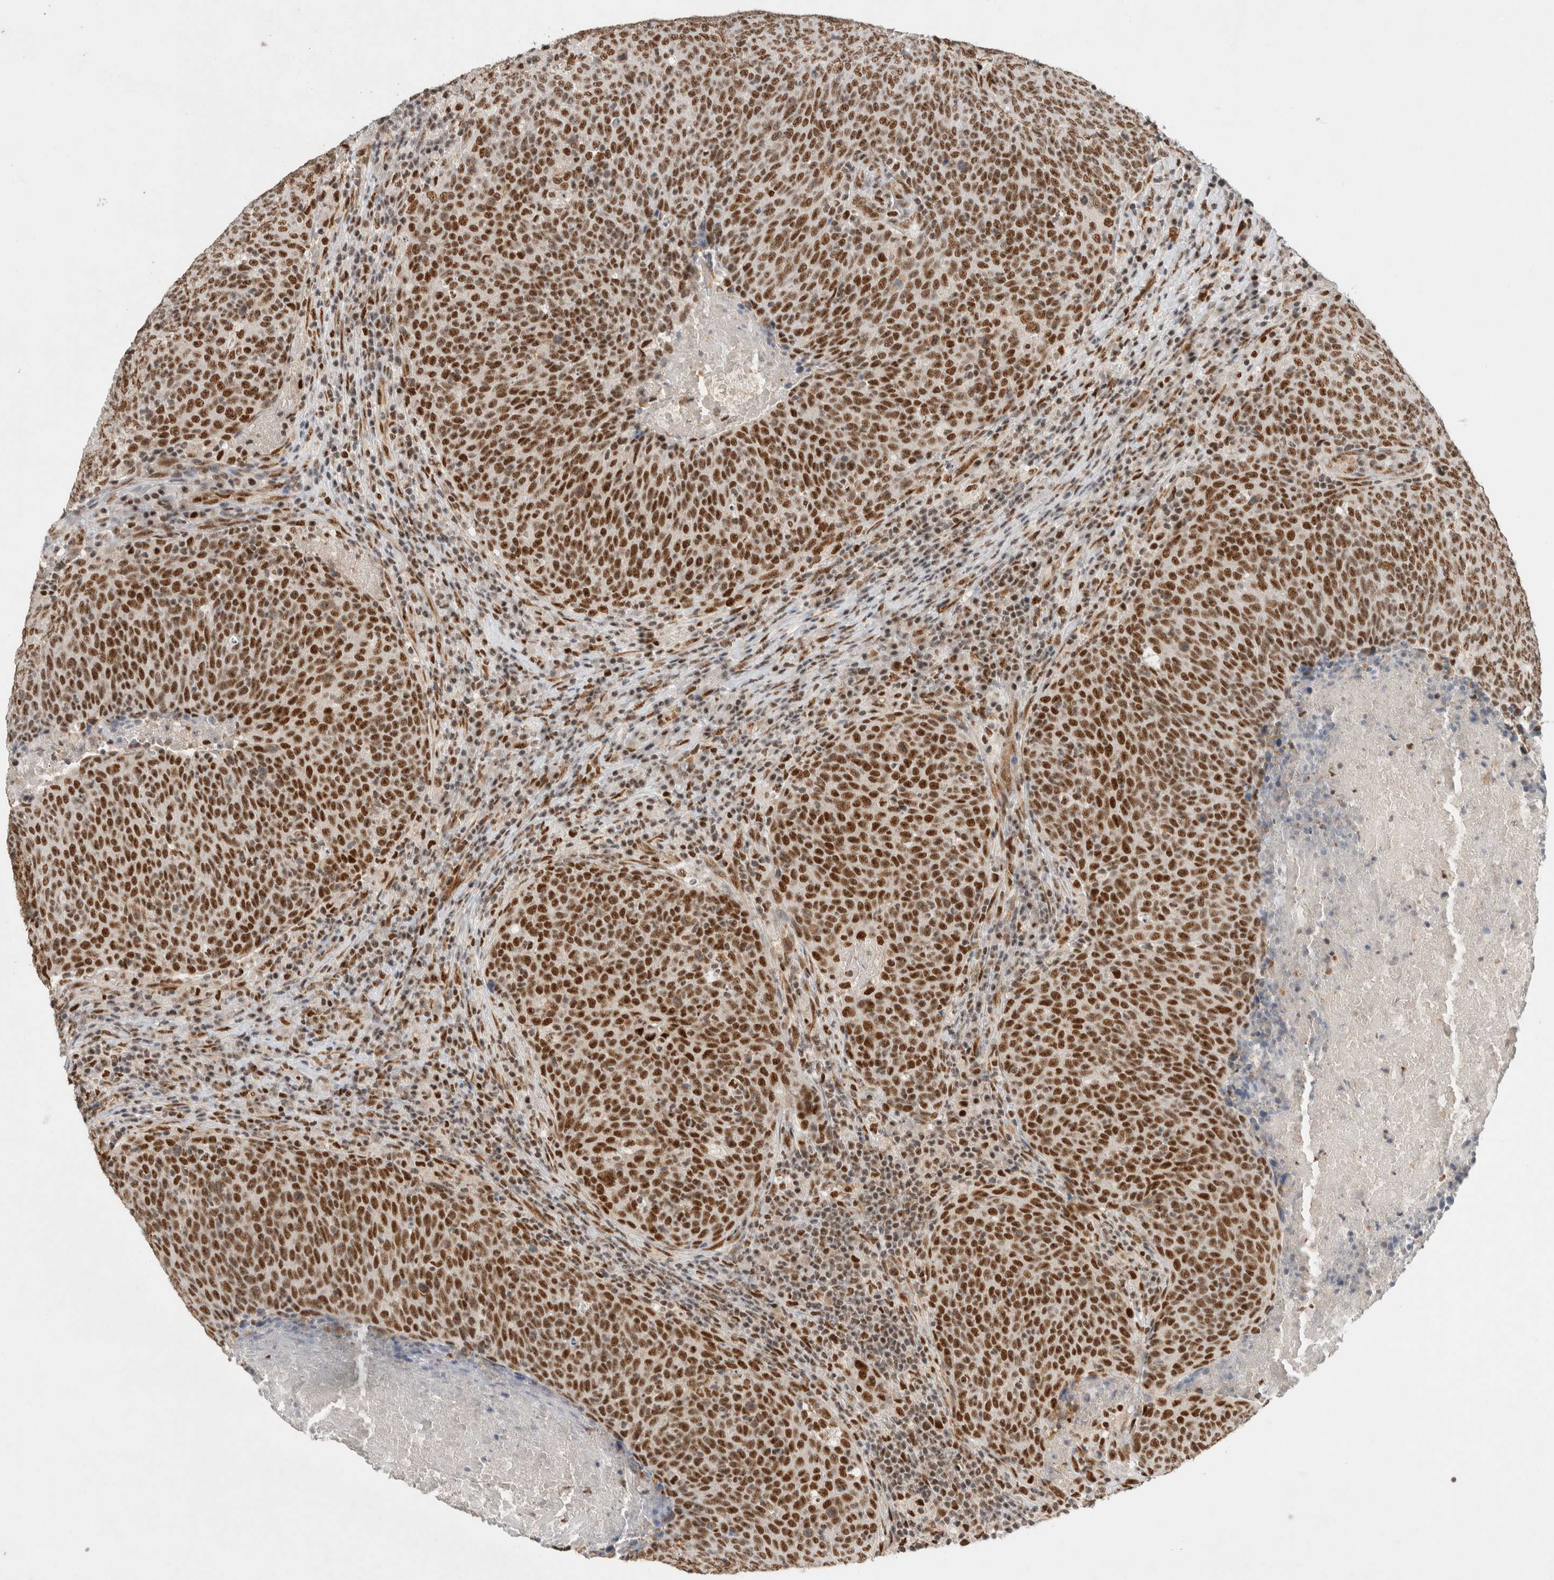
{"staining": {"intensity": "strong", "quantity": ">75%", "location": "nuclear"}, "tissue": "head and neck cancer", "cell_type": "Tumor cells", "image_type": "cancer", "snomed": [{"axis": "morphology", "description": "Squamous cell carcinoma, NOS"}, {"axis": "morphology", "description": "Squamous cell carcinoma, metastatic, NOS"}, {"axis": "topography", "description": "Lymph node"}, {"axis": "topography", "description": "Head-Neck"}], "caption": "Immunohistochemistry (IHC) of head and neck squamous cell carcinoma shows high levels of strong nuclear staining in approximately >75% of tumor cells.", "gene": "DDX42", "patient": {"sex": "male", "age": 62}}